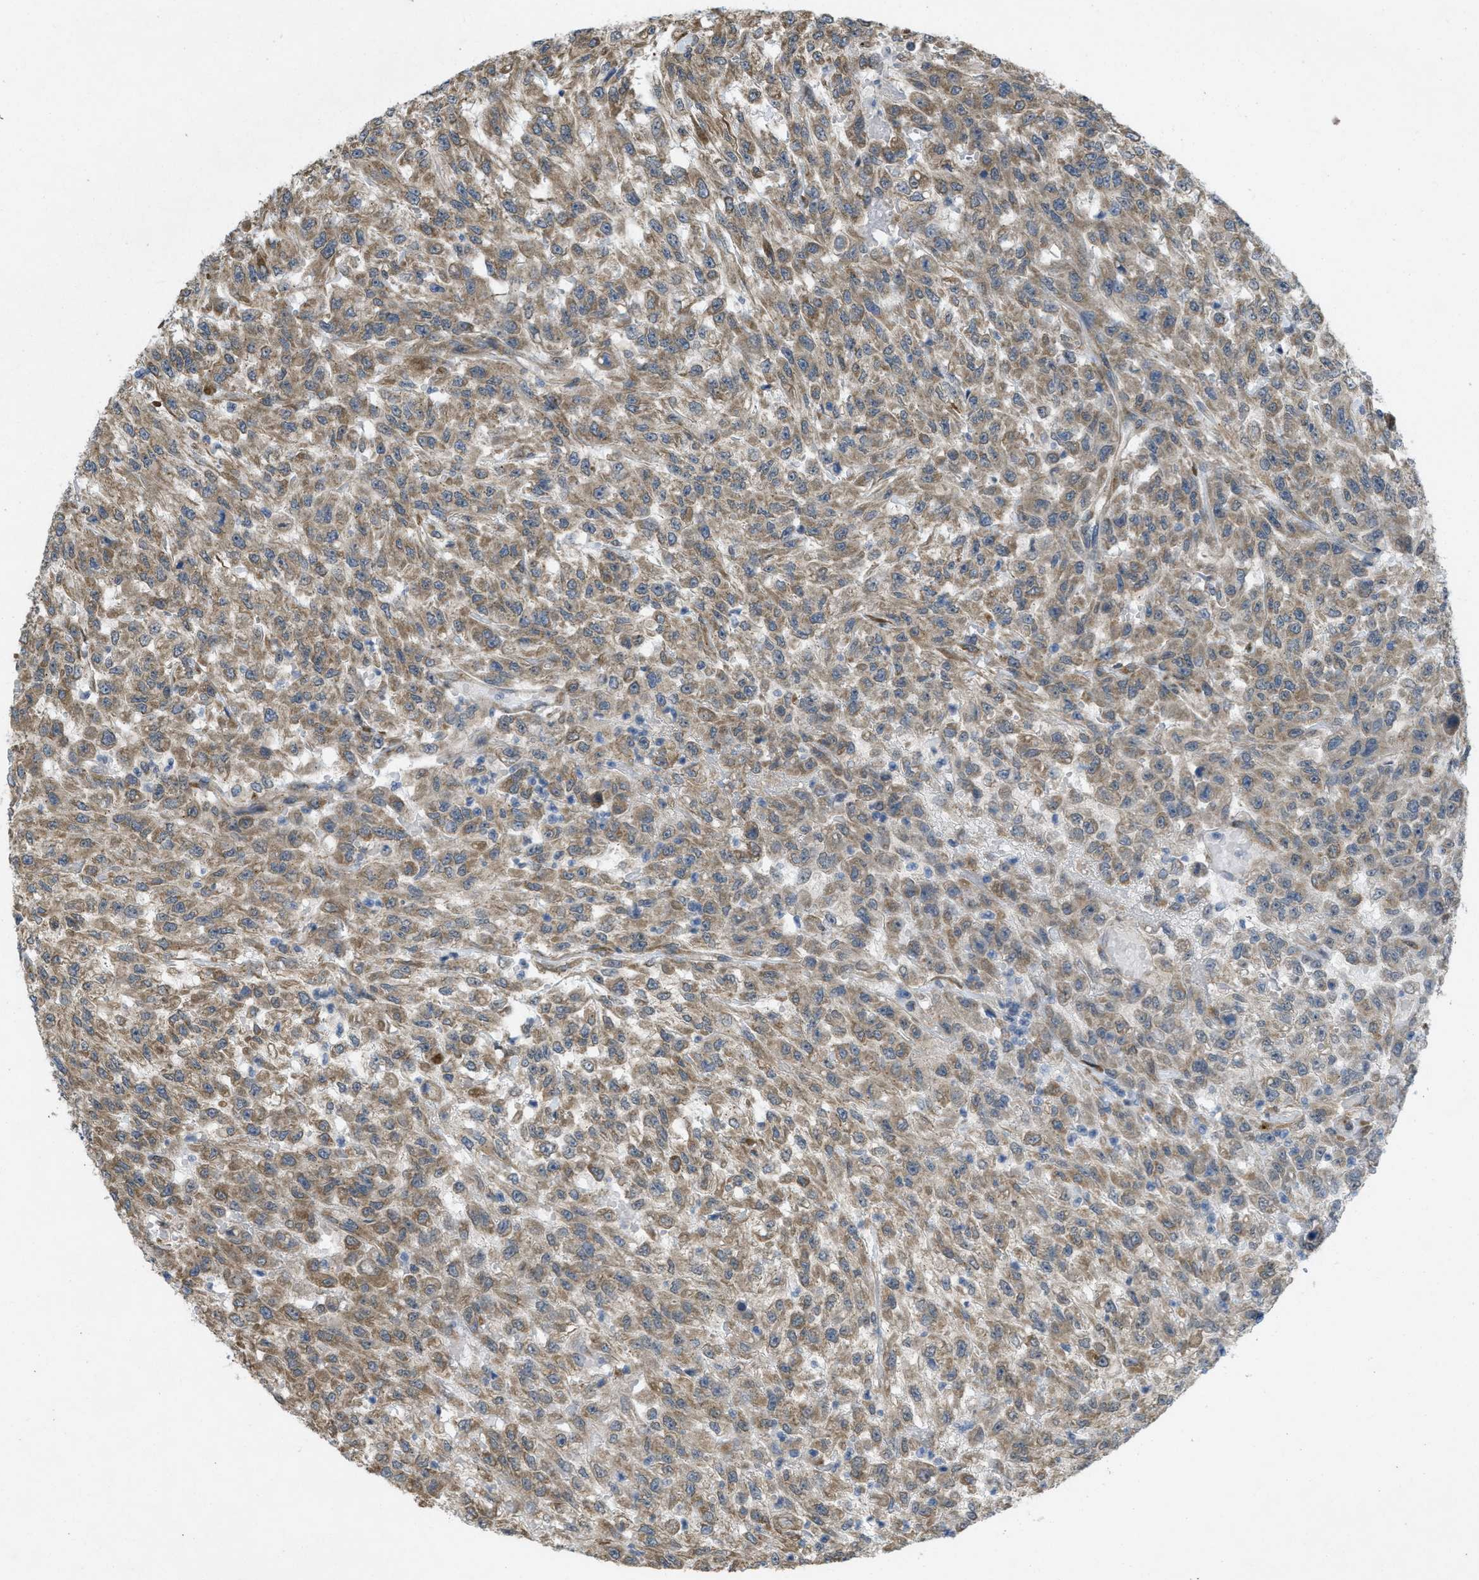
{"staining": {"intensity": "weak", "quantity": ">75%", "location": "cytoplasmic/membranous"}, "tissue": "urothelial cancer", "cell_type": "Tumor cells", "image_type": "cancer", "snomed": [{"axis": "morphology", "description": "Urothelial carcinoma, High grade"}, {"axis": "topography", "description": "Urinary bladder"}], "caption": "Immunohistochemical staining of urothelial cancer displays low levels of weak cytoplasmic/membranous staining in about >75% of tumor cells.", "gene": "IFNLR1", "patient": {"sex": "male", "age": 46}}